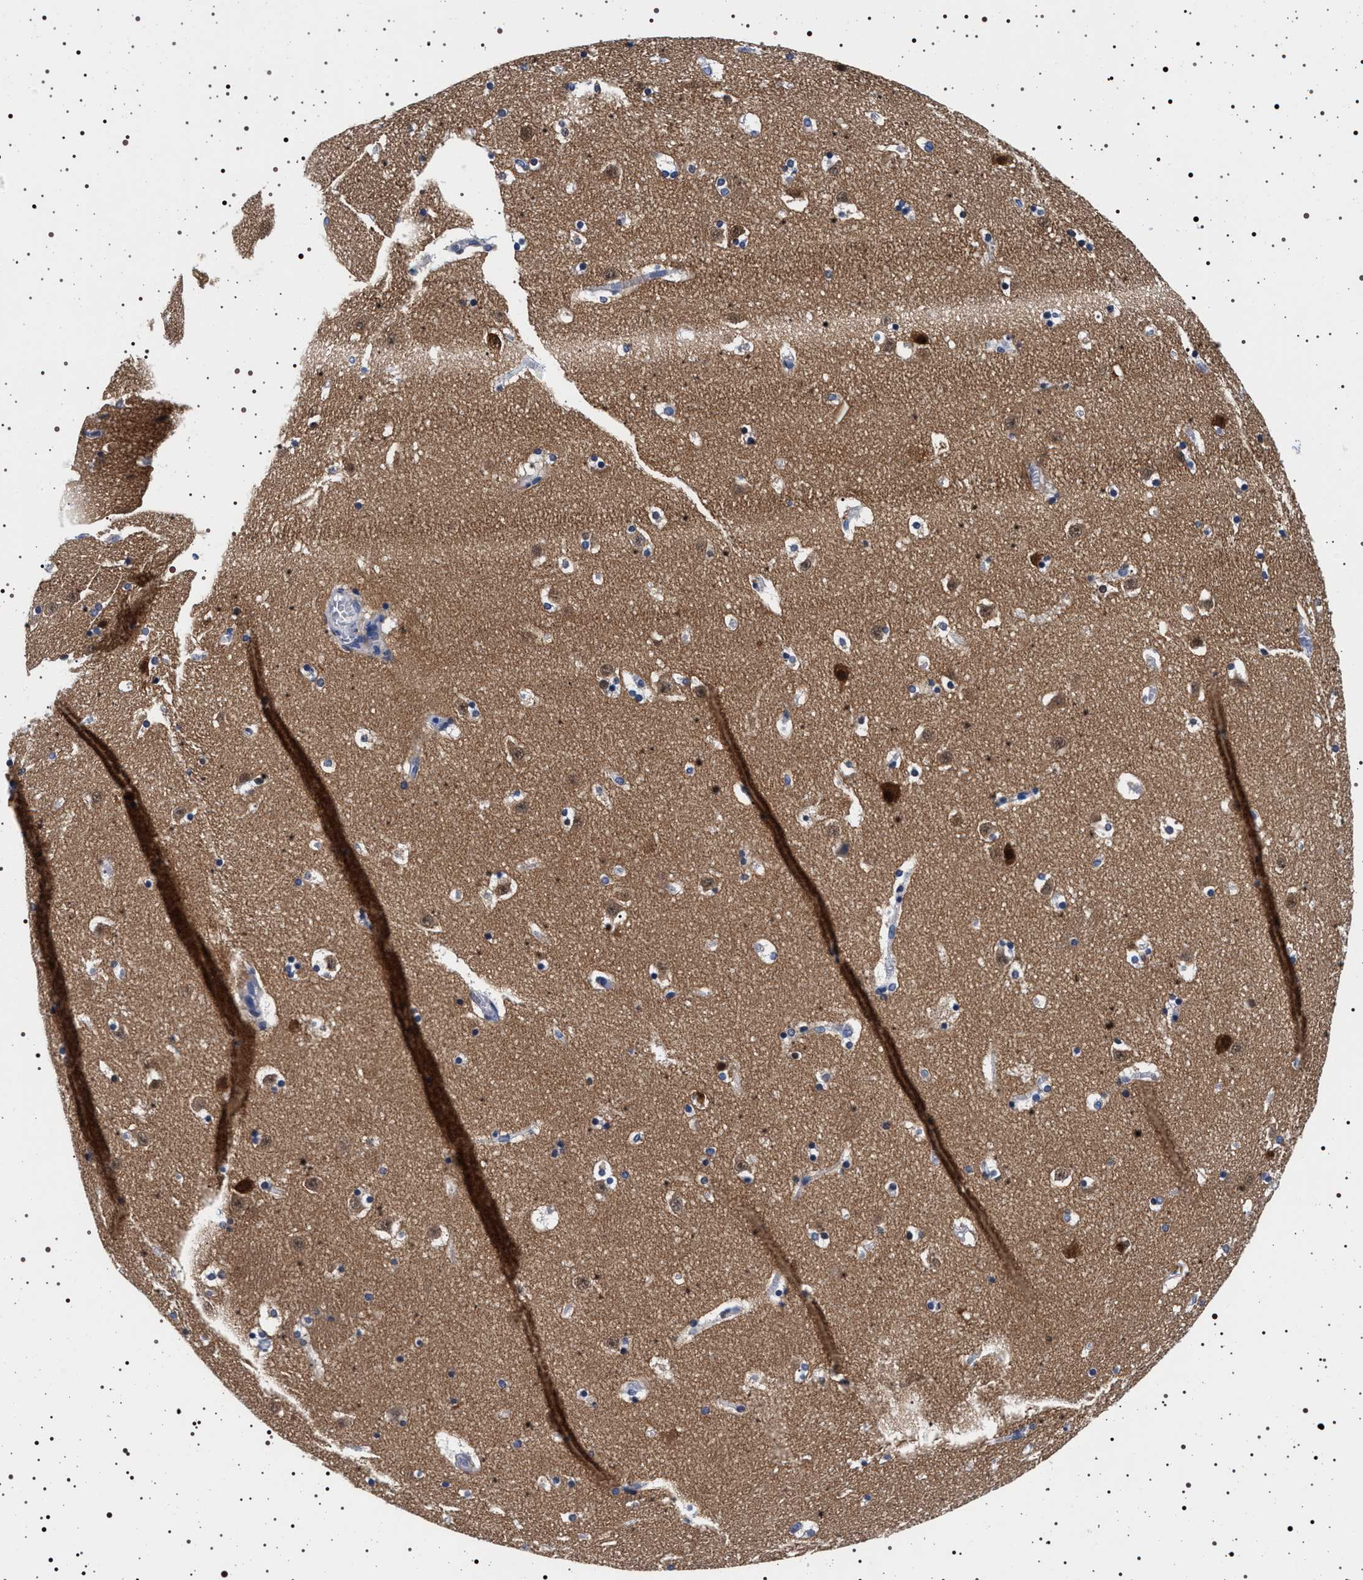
{"staining": {"intensity": "negative", "quantity": "none", "location": "none"}, "tissue": "caudate", "cell_type": "Glial cells", "image_type": "normal", "snomed": [{"axis": "morphology", "description": "Normal tissue, NOS"}, {"axis": "topography", "description": "Lateral ventricle wall"}], "caption": "Caudate stained for a protein using immunohistochemistry displays no staining glial cells.", "gene": "MAPK10", "patient": {"sex": "male", "age": 45}}